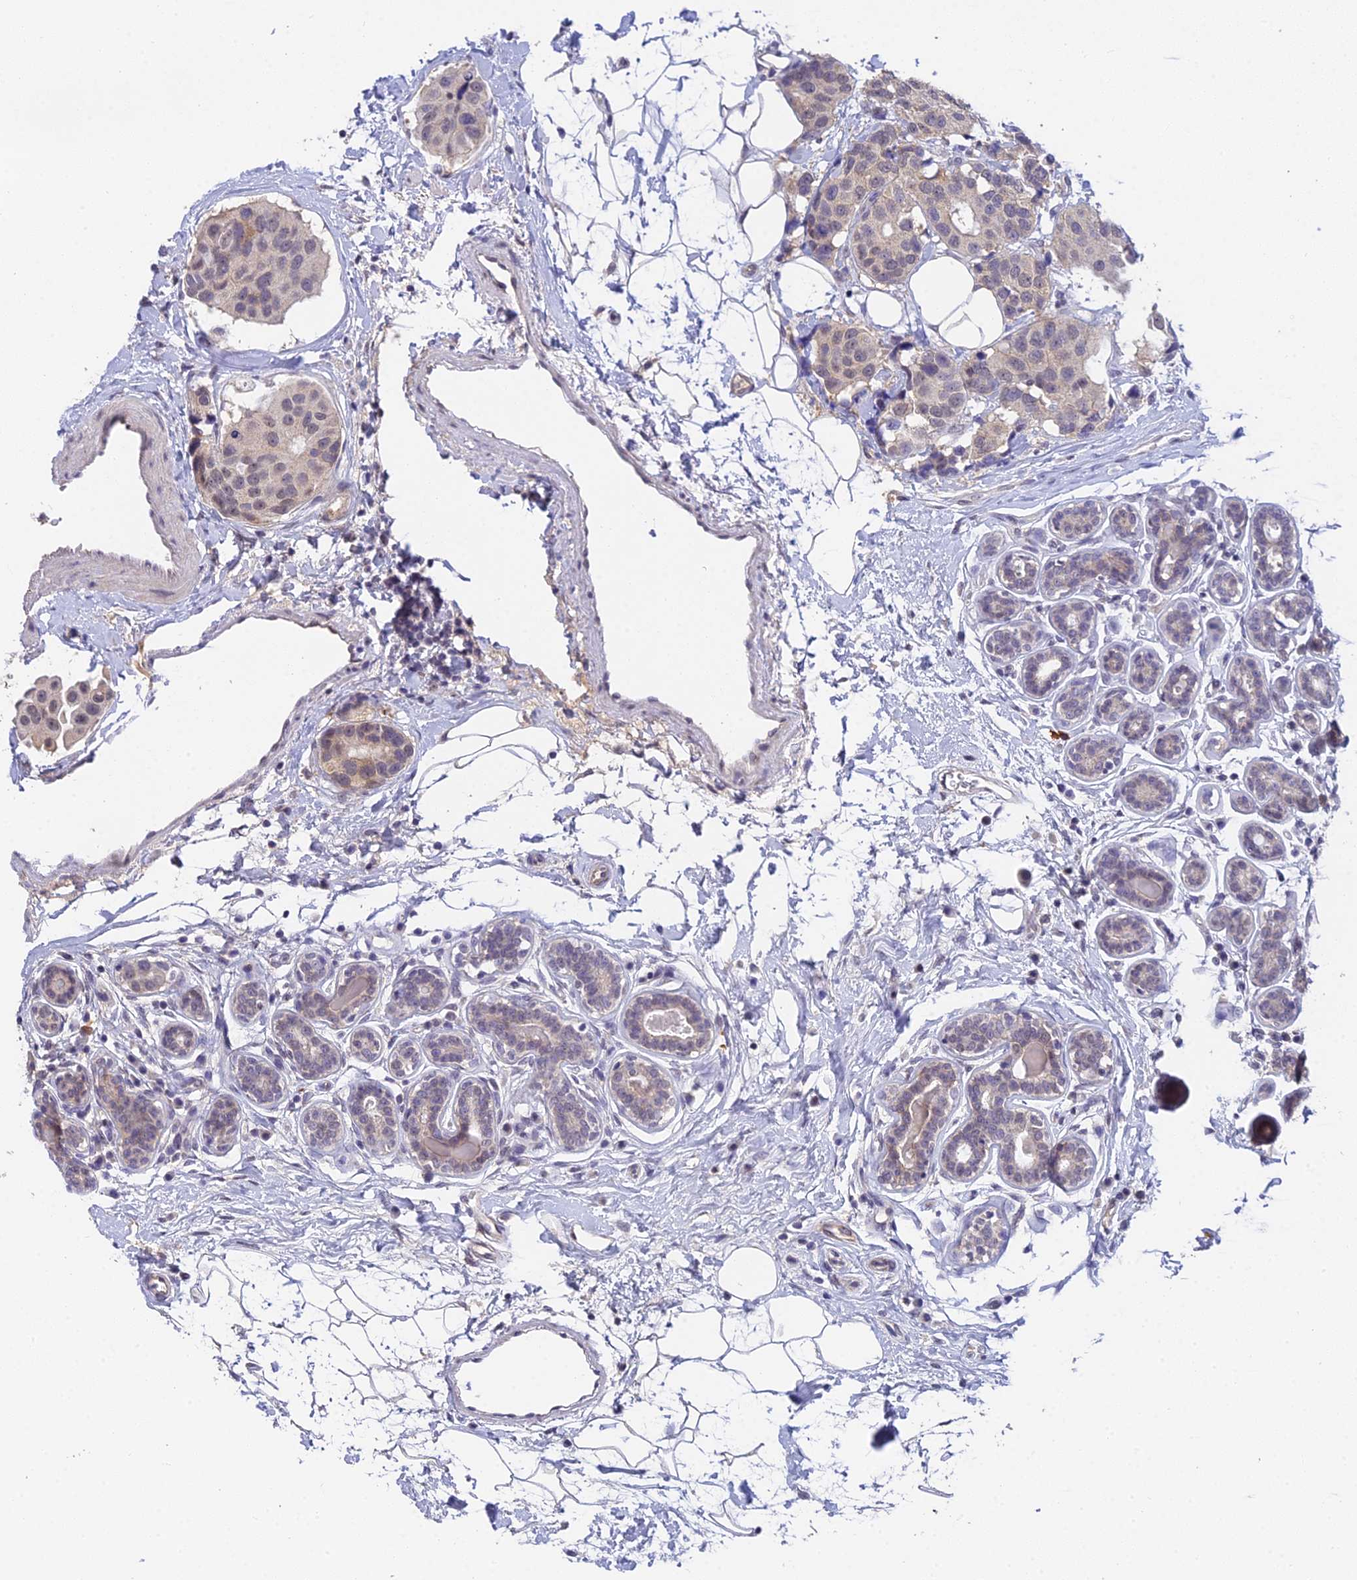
{"staining": {"intensity": "negative", "quantity": "none", "location": "none"}, "tissue": "breast cancer", "cell_type": "Tumor cells", "image_type": "cancer", "snomed": [{"axis": "morphology", "description": "Normal tissue, NOS"}, {"axis": "morphology", "description": "Duct carcinoma"}, {"axis": "topography", "description": "Breast"}], "caption": "The micrograph reveals no significant expression in tumor cells of breast infiltrating ductal carcinoma.", "gene": "HOXB1", "patient": {"sex": "female", "age": 39}}